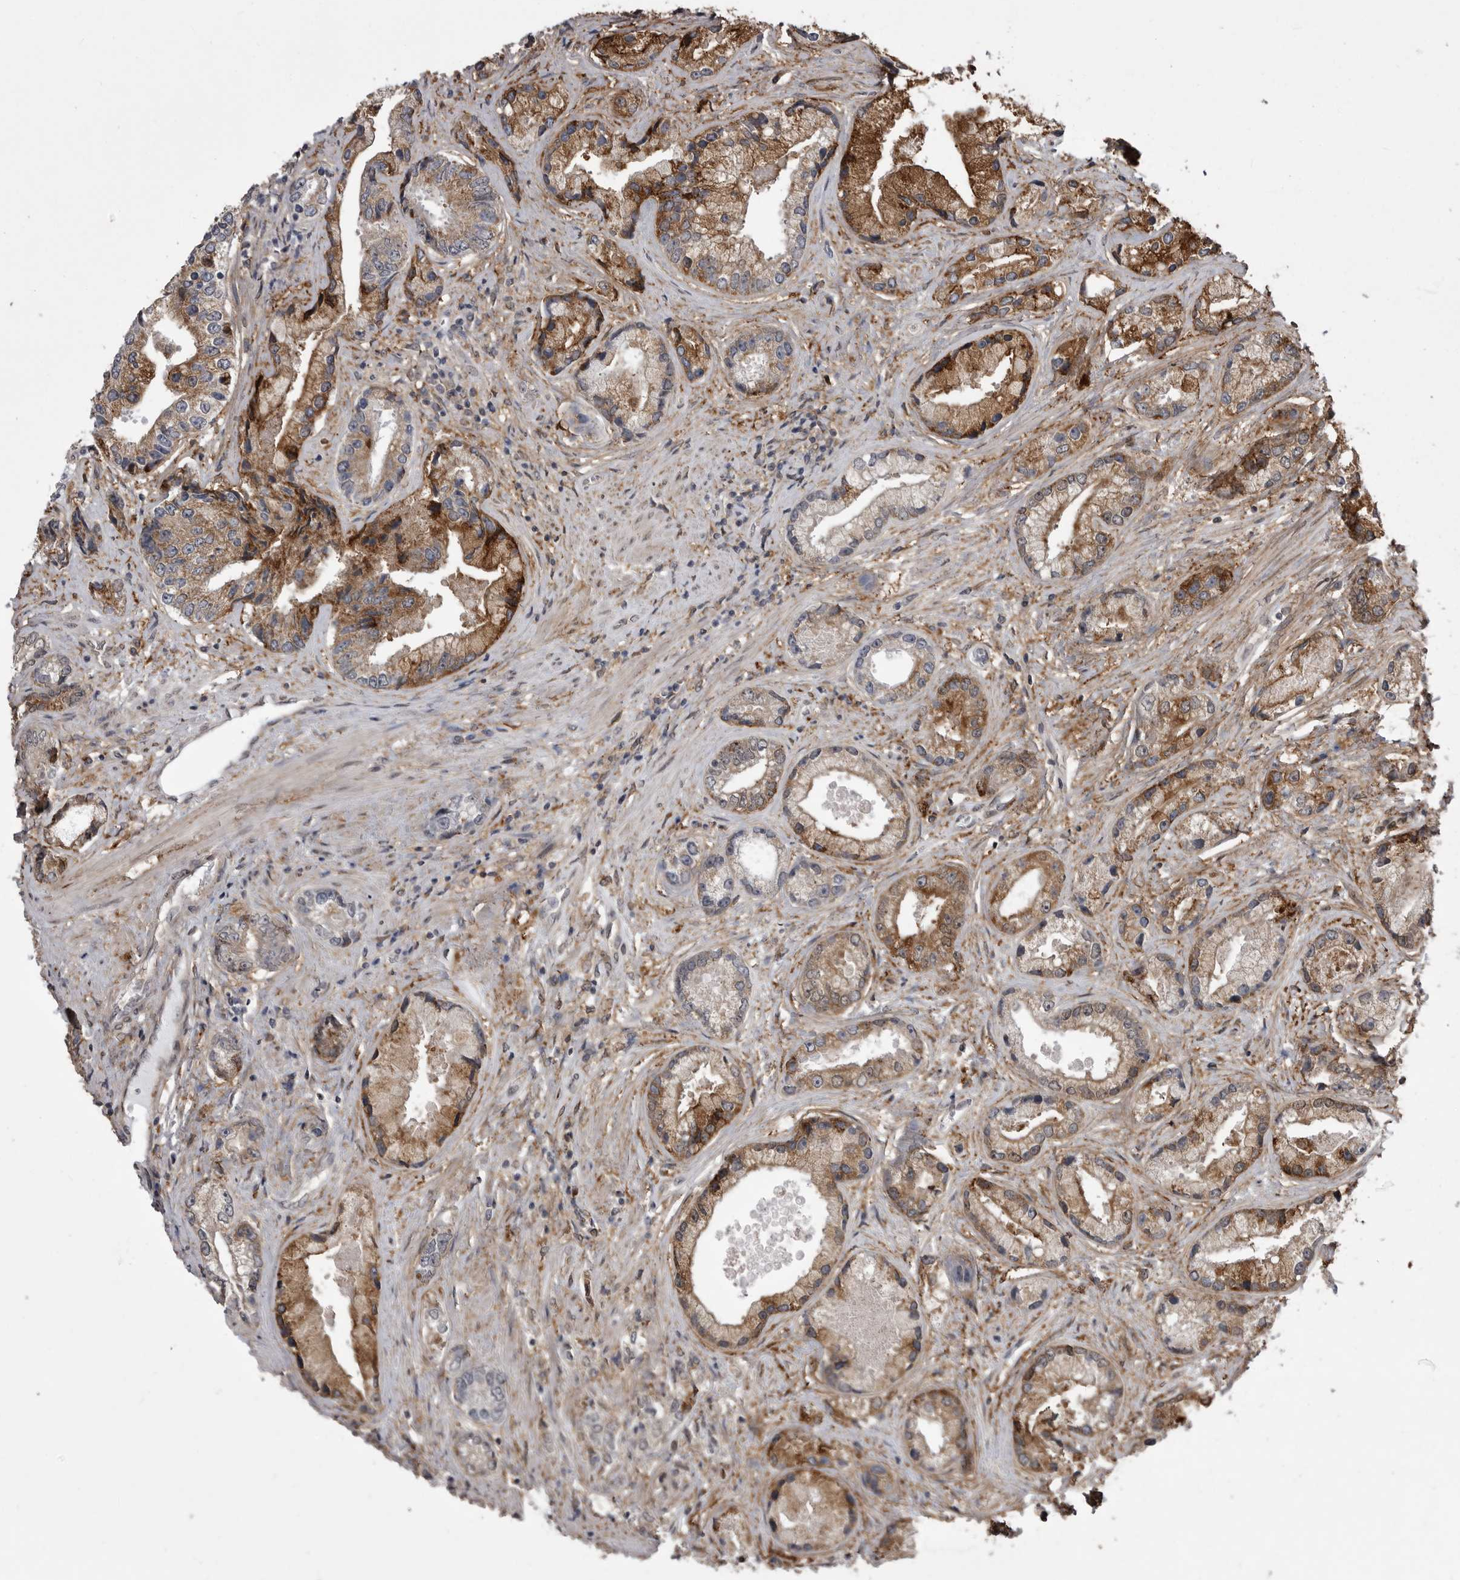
{"staining": {"intensity": "moderate", "quantity": ">75%", "location": "cytoplasmic/membranous"}, "tissue": "prostate cancer", "cell_type": "Tumor cells", "image_type": "cancer", "snomed": [{"axis": "morphology", "description": "Adenocarcinoma, High grade"}, {"axis": "topography", "description": "Prostate"}], "caption": "Prostate cancer (adenocarcinoma (high-grade)) was stained to show a protein in brown. There is medium levels of moderate cytoplasmic/membranous staining in about >75% of tumor cells.", "gene": "ABL1", "patient": {"sex": "male", "age": 61}}